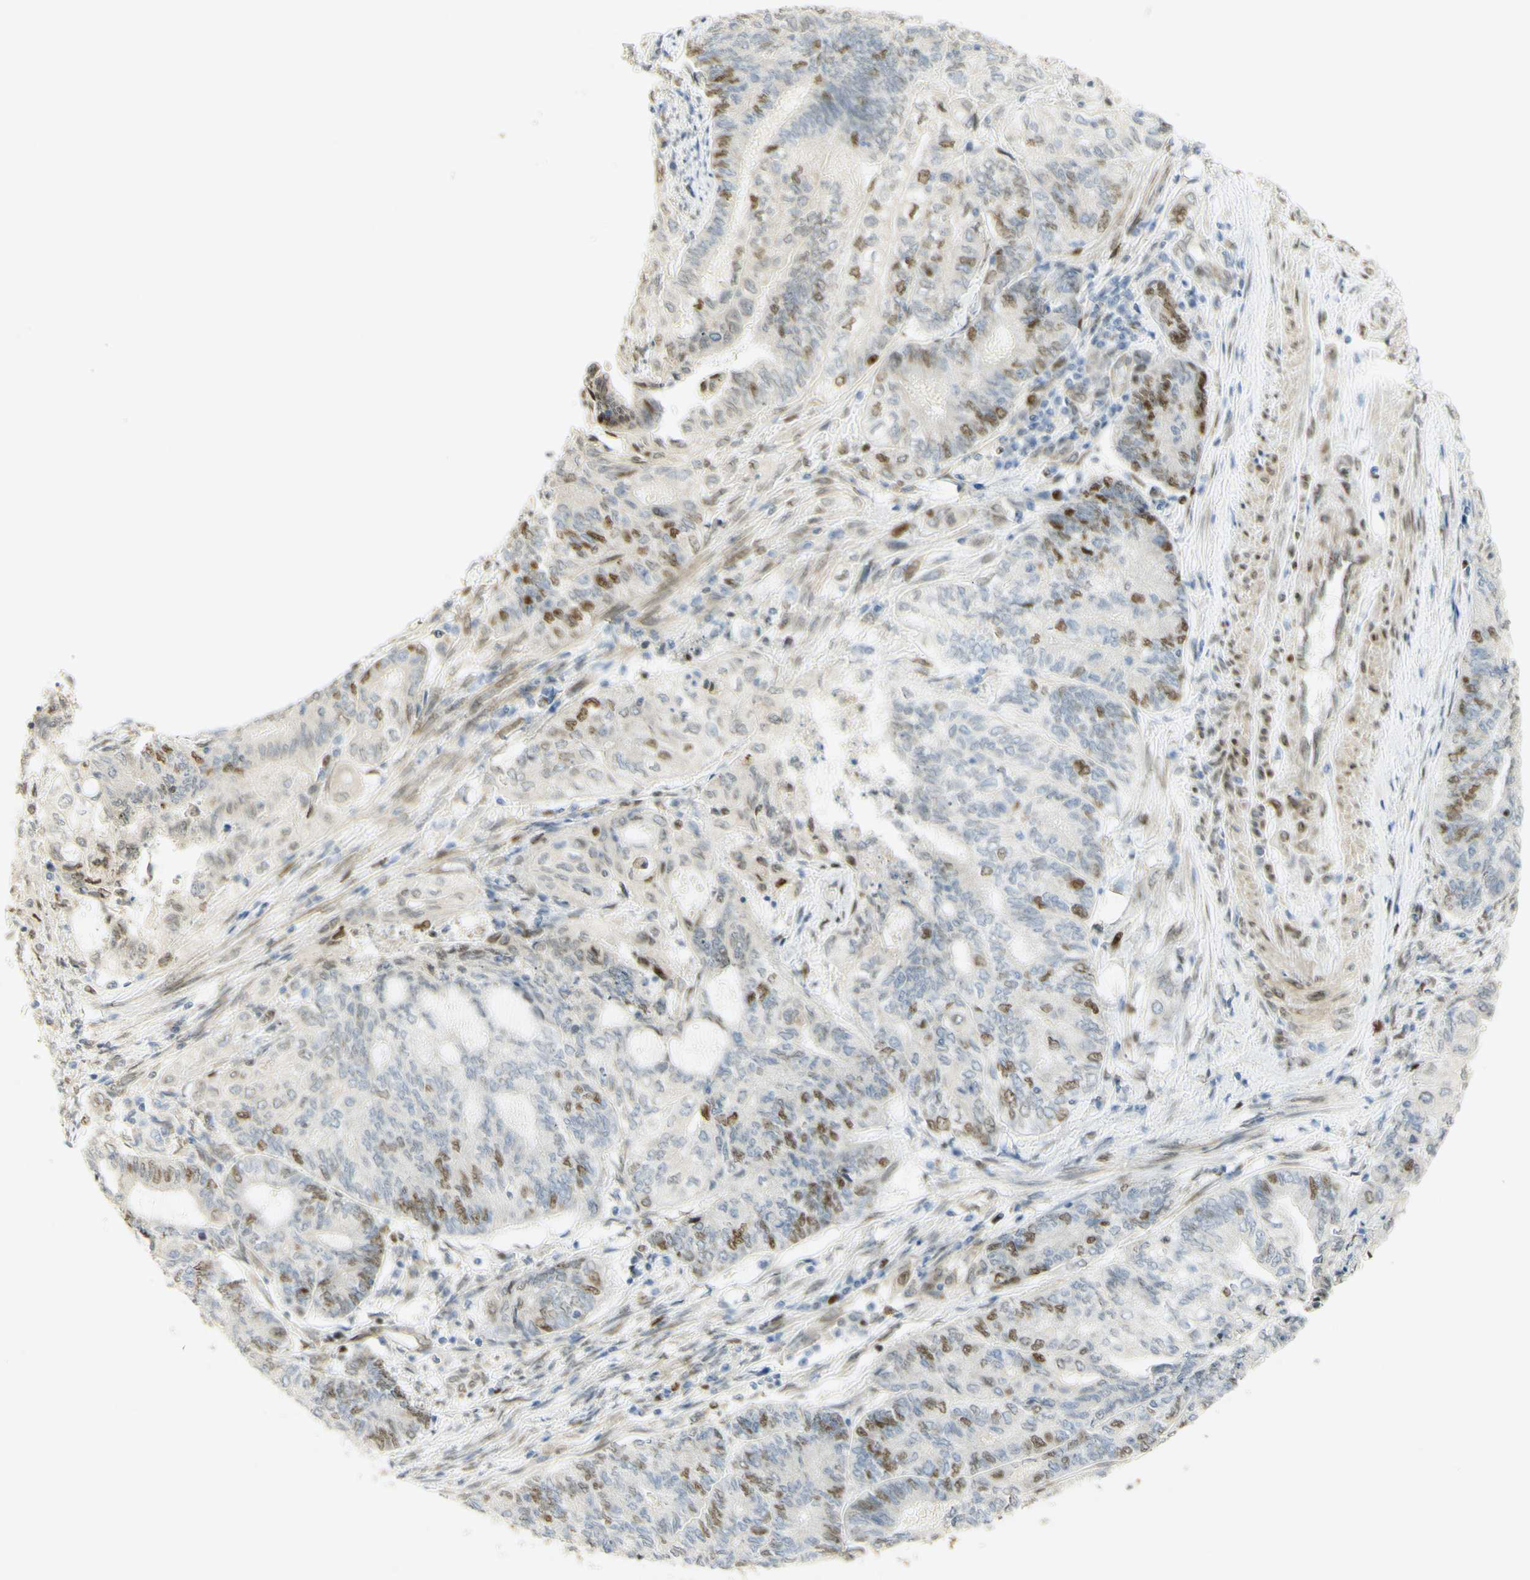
{"staining": {"intensity": "moderate", "quantity": "<25%", "location": "nuclear"}, "tissue": "endometrial cancer", "cell_type": "Tumor cells", "image_type": "cancer", "snomed": [{"axis": "morphology", "description": "Adenocarcinoma, NOS"}, {"axis": "topography", "description": "Uterus"}, {"axis": "topography", "description": "Endometrium"}], "caption": "A brown stain highlights moderate nuclear expression of a protein in human endometrial adenocarcinoma tumor cells.", "gene": "E2F1", "patient": {"sex": "female", "age": 70}}